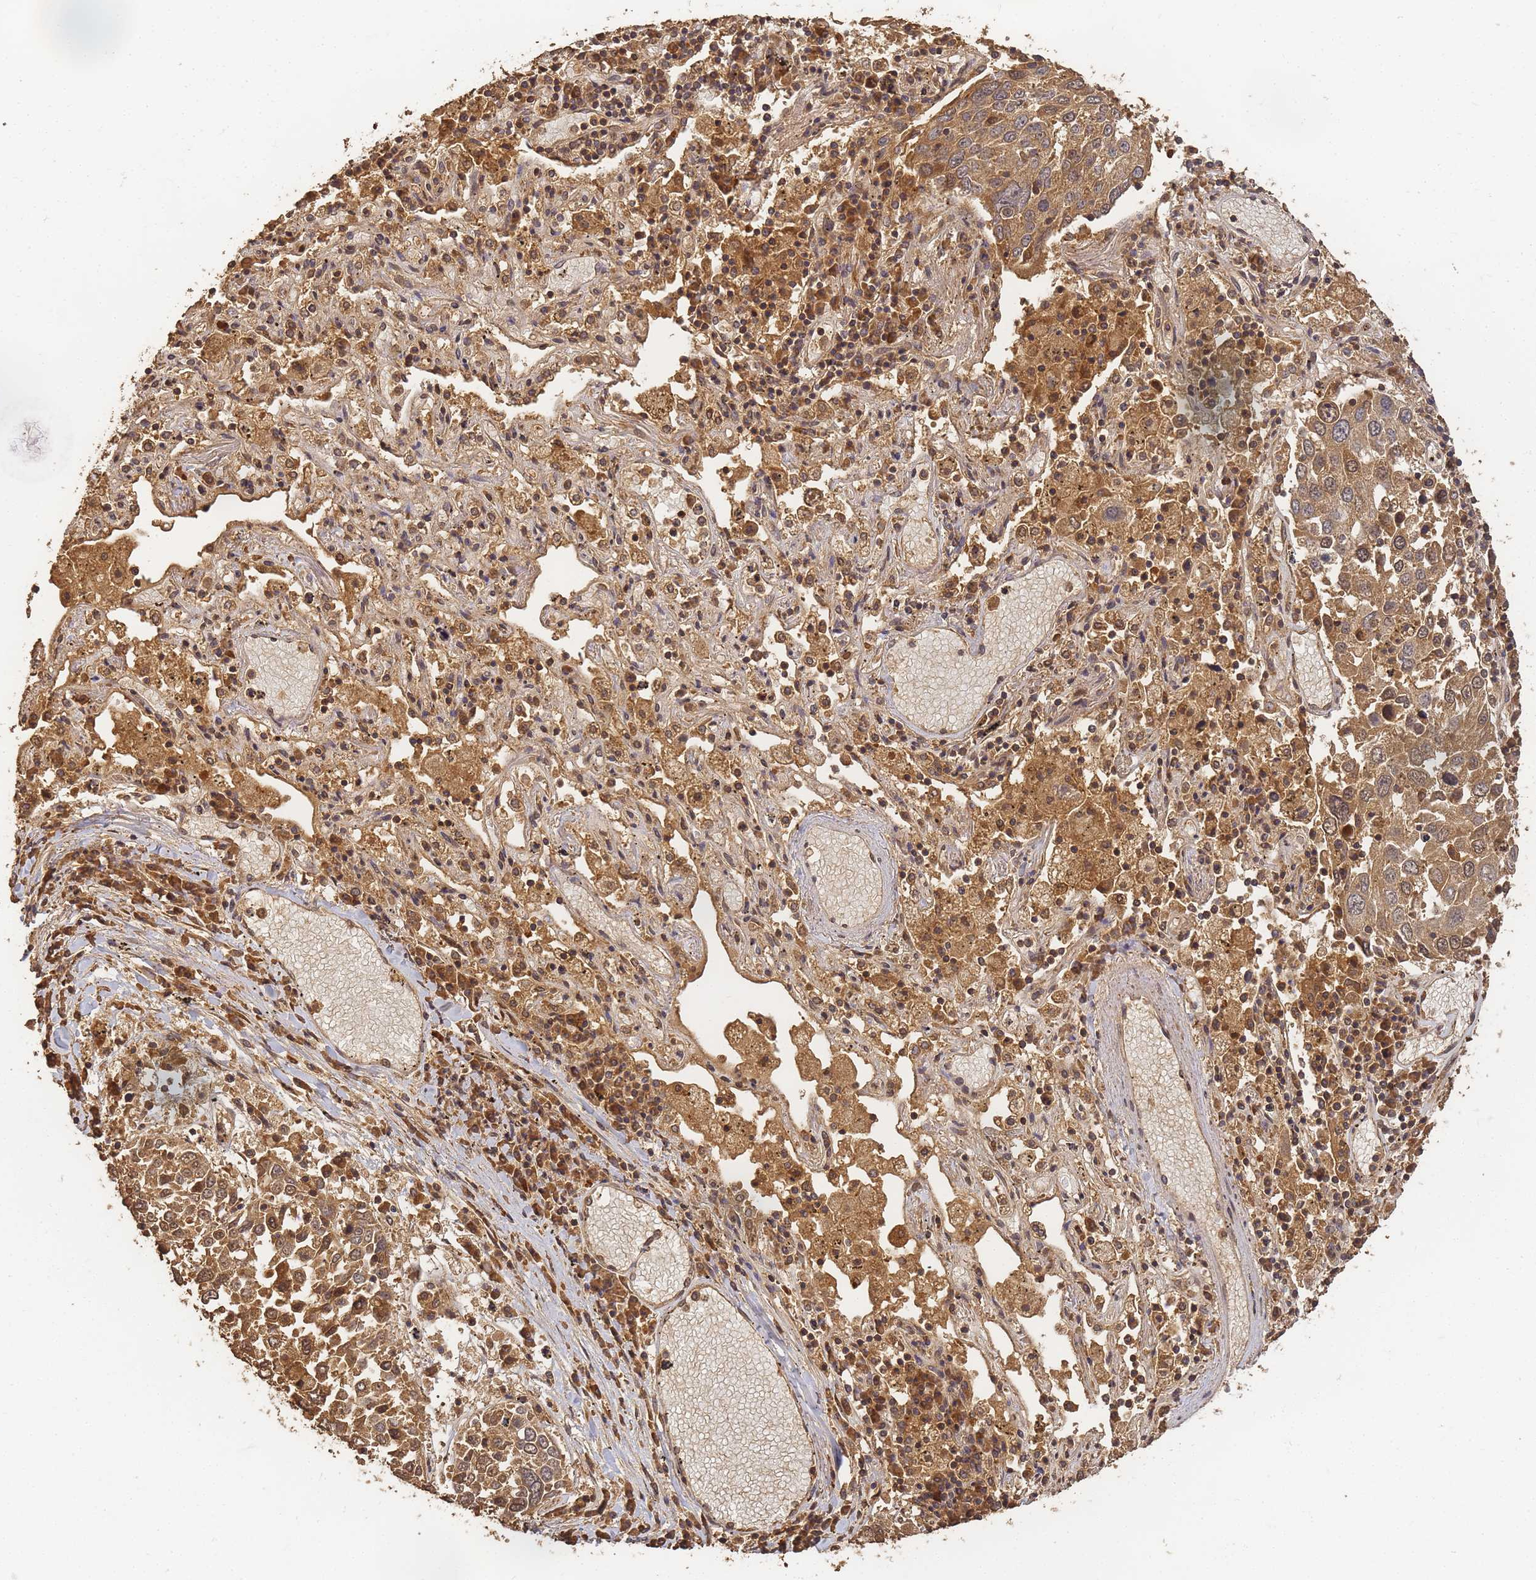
{"staining": {"intensity": "moderate", "quantity": ">75%", "location": "cytoplasmic/membranous,nuclear"}, "tissue": "lung cancer", "cell_type": "Tumor cells", "image_type": "cancer", "snomed": [{"axis": "morphology", "description": "Squamous cell carcinoma, NOS"}, {"axis": "topography", "description": "Lung"}], "caption": "A micrograph of human lung cancer stained for a protein reveals moderate cytoplasmic/membranous and nuclear brown staining in tumor cells.", "gene": "ALKBH1", "patient": {"sex": "male", "age": 65}}